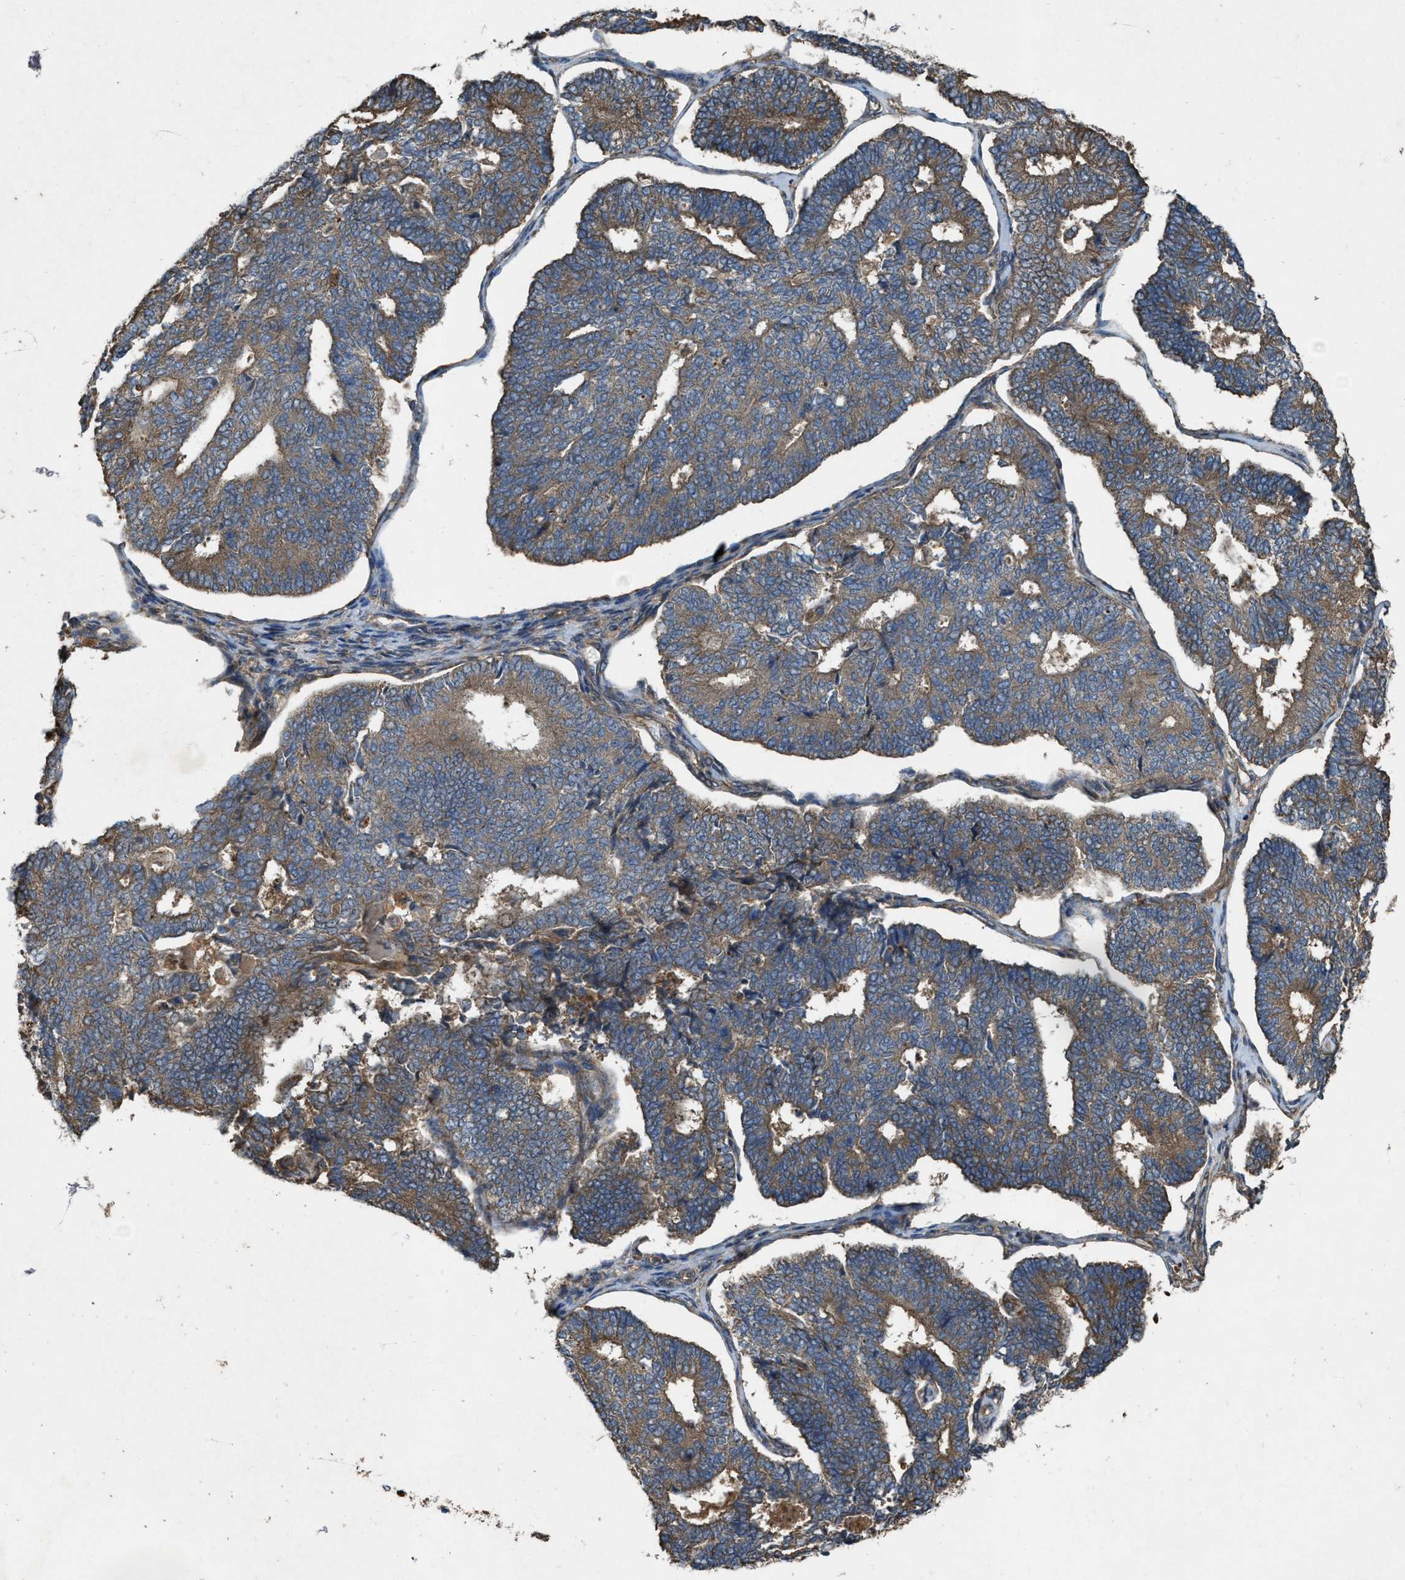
{"staining": {"intensity": "moderate", "quantity": ">75%", "location": "cytoplasmic/membranous"}, "tissue": "endometrial cancer", "cell_type": "Tumor cells", "image_type": "cancer", "snomed": [{"axis": "morphology", "description": "Adenocarcinoma, NOS"}, {"axis": "topography", "description": "Endometrium"}], "caption": "Immunohistochemical staining of human adenocarcinoma (endometrial) exhibits medium levels of moderate cytoplasmic/membranous protein expression in approximately >75% of tumor cells. (Brightfield microscopy of DAB IHC at high magnification).", "gene": "PDP2", "patient": {"sex": "female", "age": 70}}